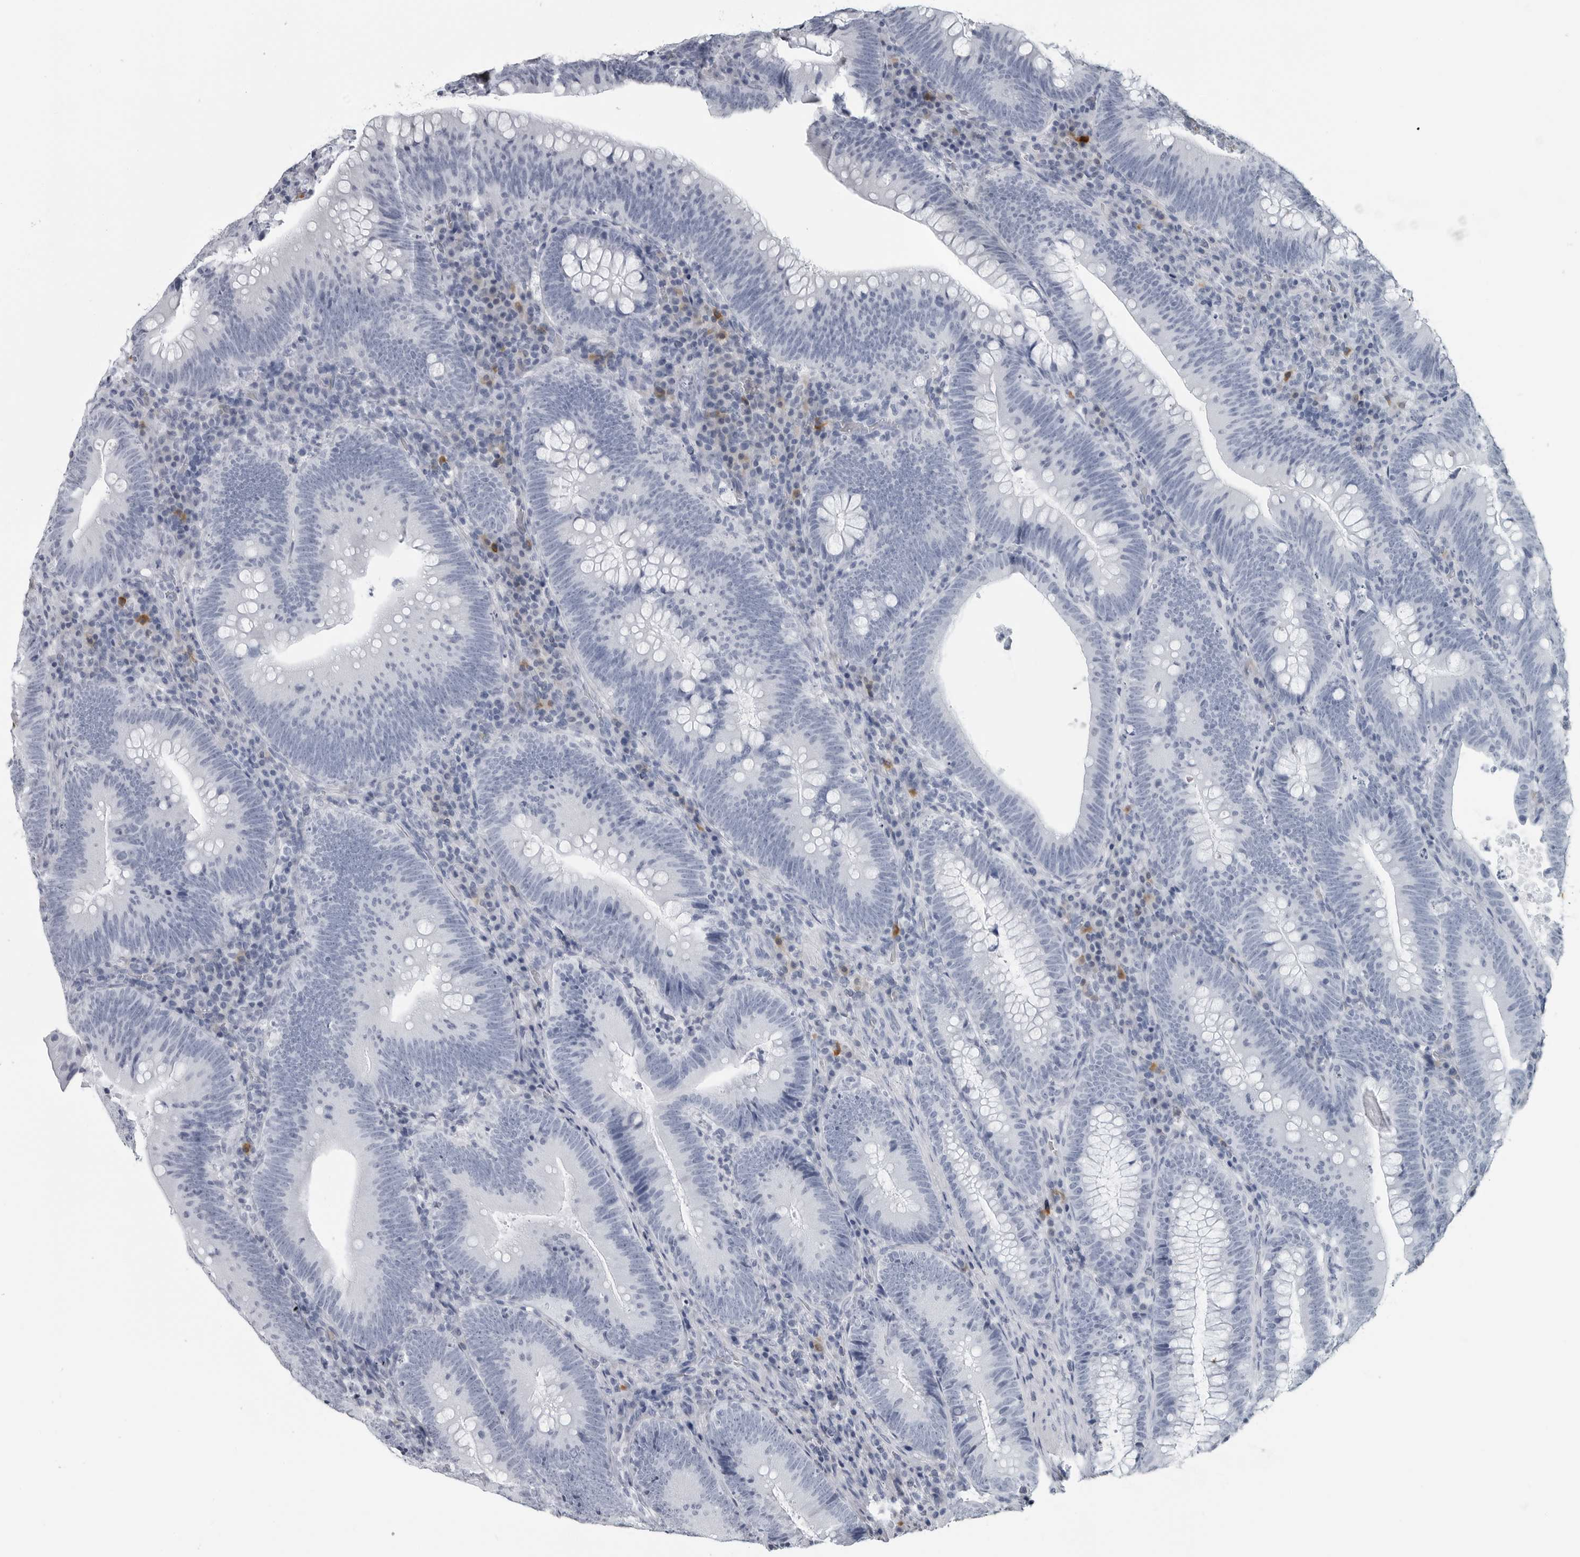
{"staining": {"intensity": "negative", "quantity": "none", "location": "none"}, "tissue": "colorectal cancer", "cell_type": "Tumor cells", "image_type": "cancer", "snomed": [{"axis": "morphology", "description": "Normal tissue, NOS"}, {"axis": "topography", "description": "Colon"}], "caption": "A high-resolution histopathology image shows immunohistochemistry (IHC) staining of colorectal cancer, which exhibits no significant expression in tumor cells.", "gene": "AMPD1", "patient": {"sex": "female", "age": 82}}